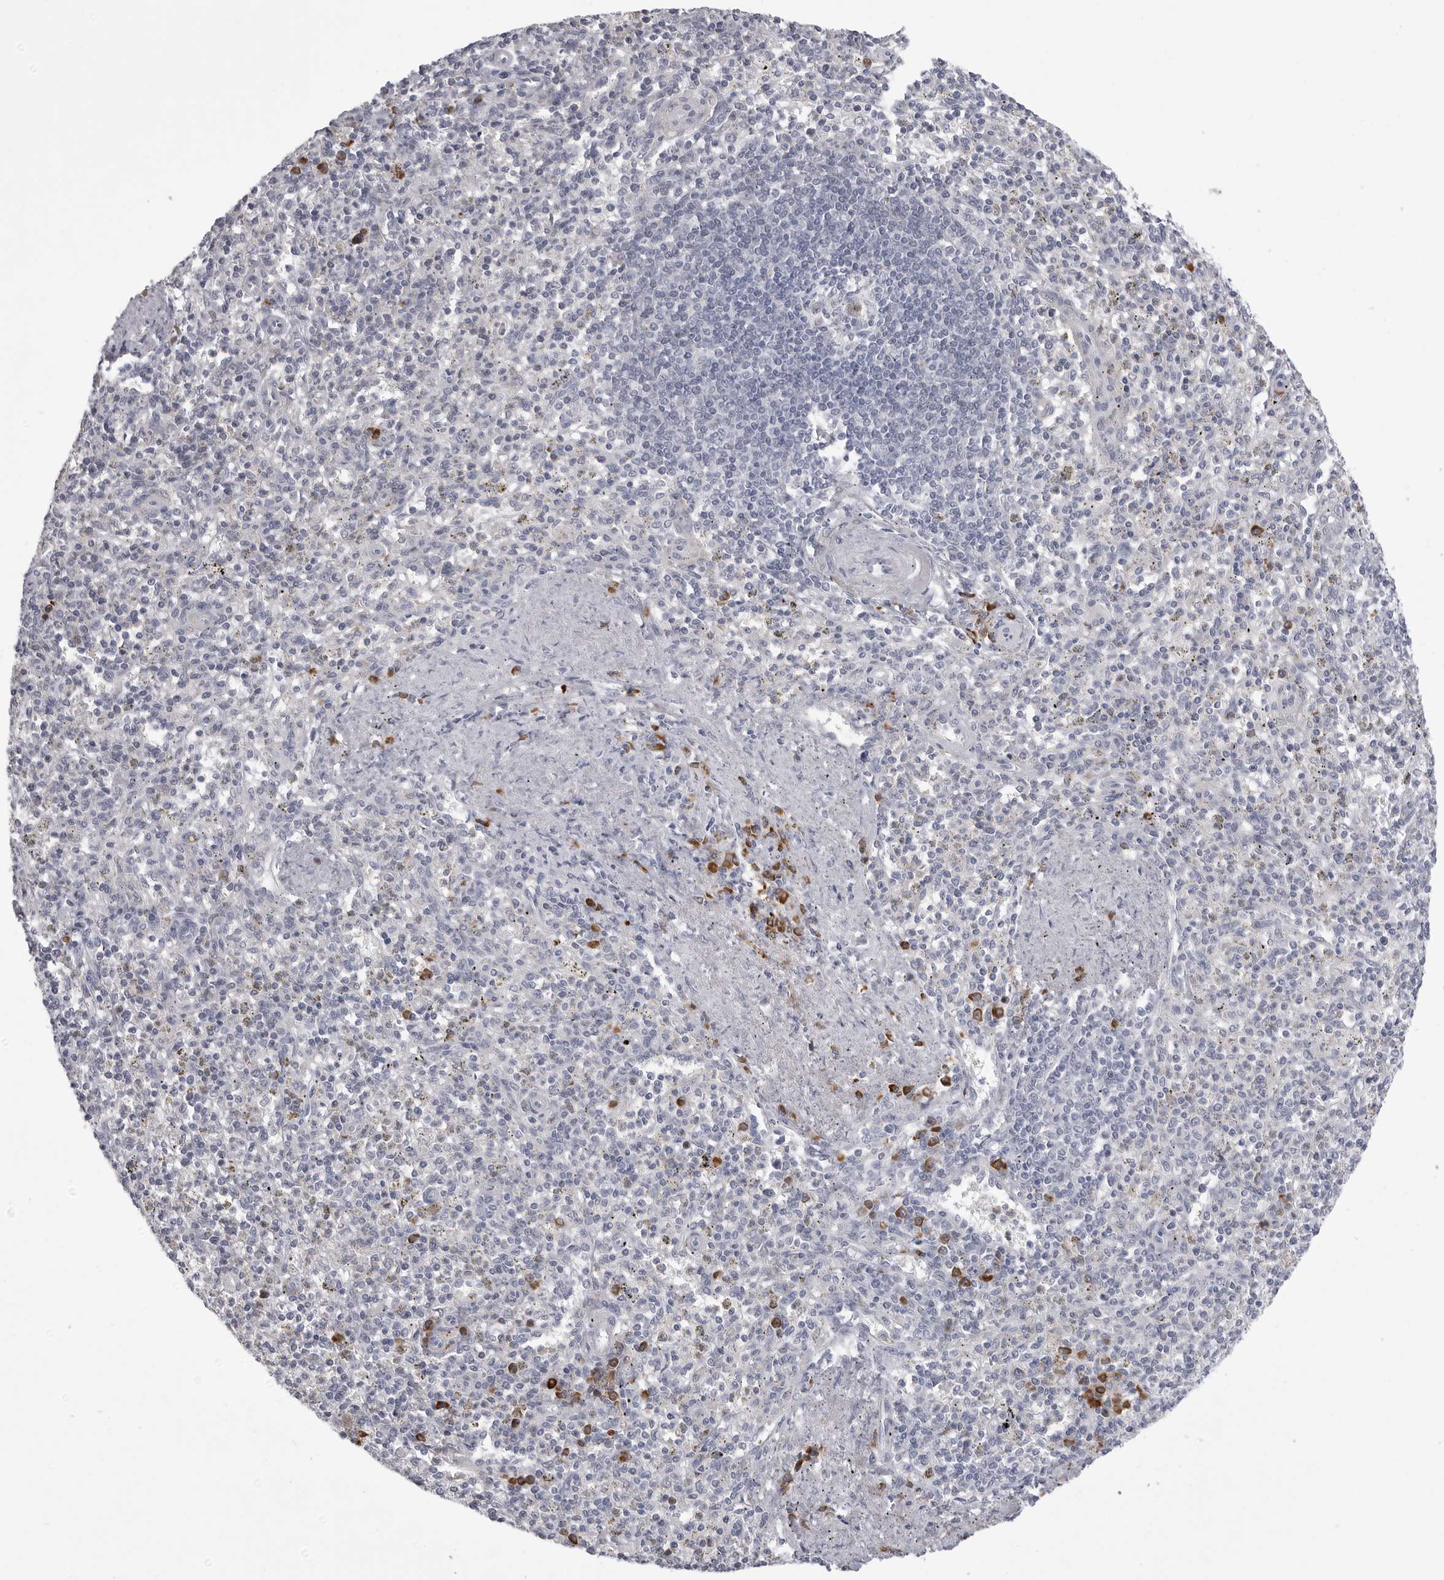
{"staining": {"intensity": "moderate", "quantity": "<25%", "location": "cytoplasmic/membranous"}, "tissue": "spleen", "cell_type": "Cells in red pulp", "image_type": "normal", "snomed": [{"axis": "morphology", "description": "Normal tissue, NOS"}, {"axis": "topography", "description": "Spleen"}], "caption": "Protein staining of normal spleen reveals moderate cytoplasmic/membranous expression in approximately <25% of cells in red pulp.", "gene": "FKBP2", "patient": {"sex": "male", "age": 72}}